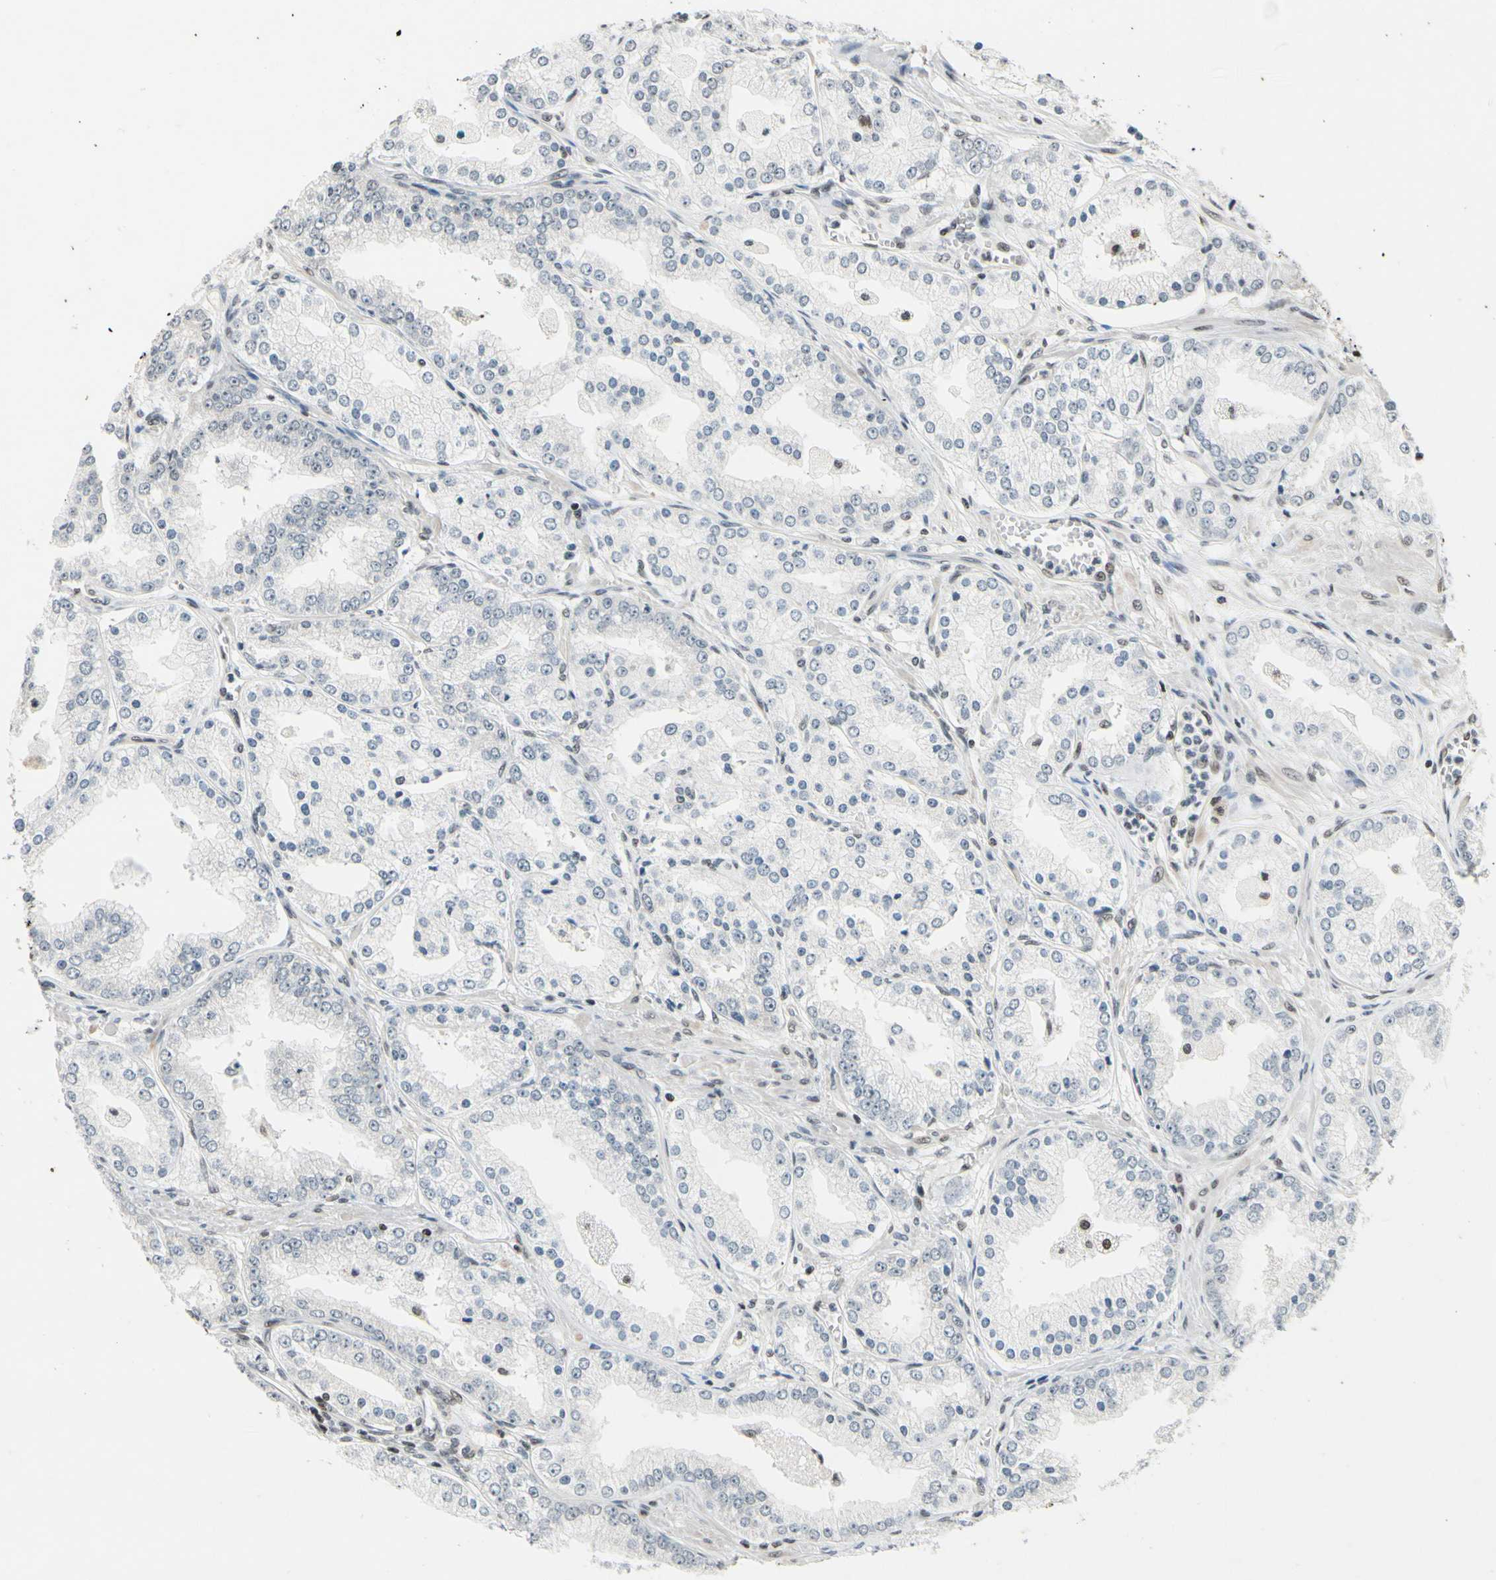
{"staining": {"intensity": "negative", "quantity": "none", "location": "none"}, "tissue": "prostate cancer", "cell_type": "Tumor cells", "image_type": "cancer", "snomed": [{"axis": "morphology", "description": "Adenocarcinoma, High grade"}, {"axis": "topography", "description": "Prostate"}], "caption": "Immunohistochemical staining of human prostate cancer (high-grade adenocarcinoma) reveals no significant positivity in tumor cells. (IHC, brightfield microscopy, high magnification).", "gene": "RECQL", "patient": {"sex": "male", "age": 61}}